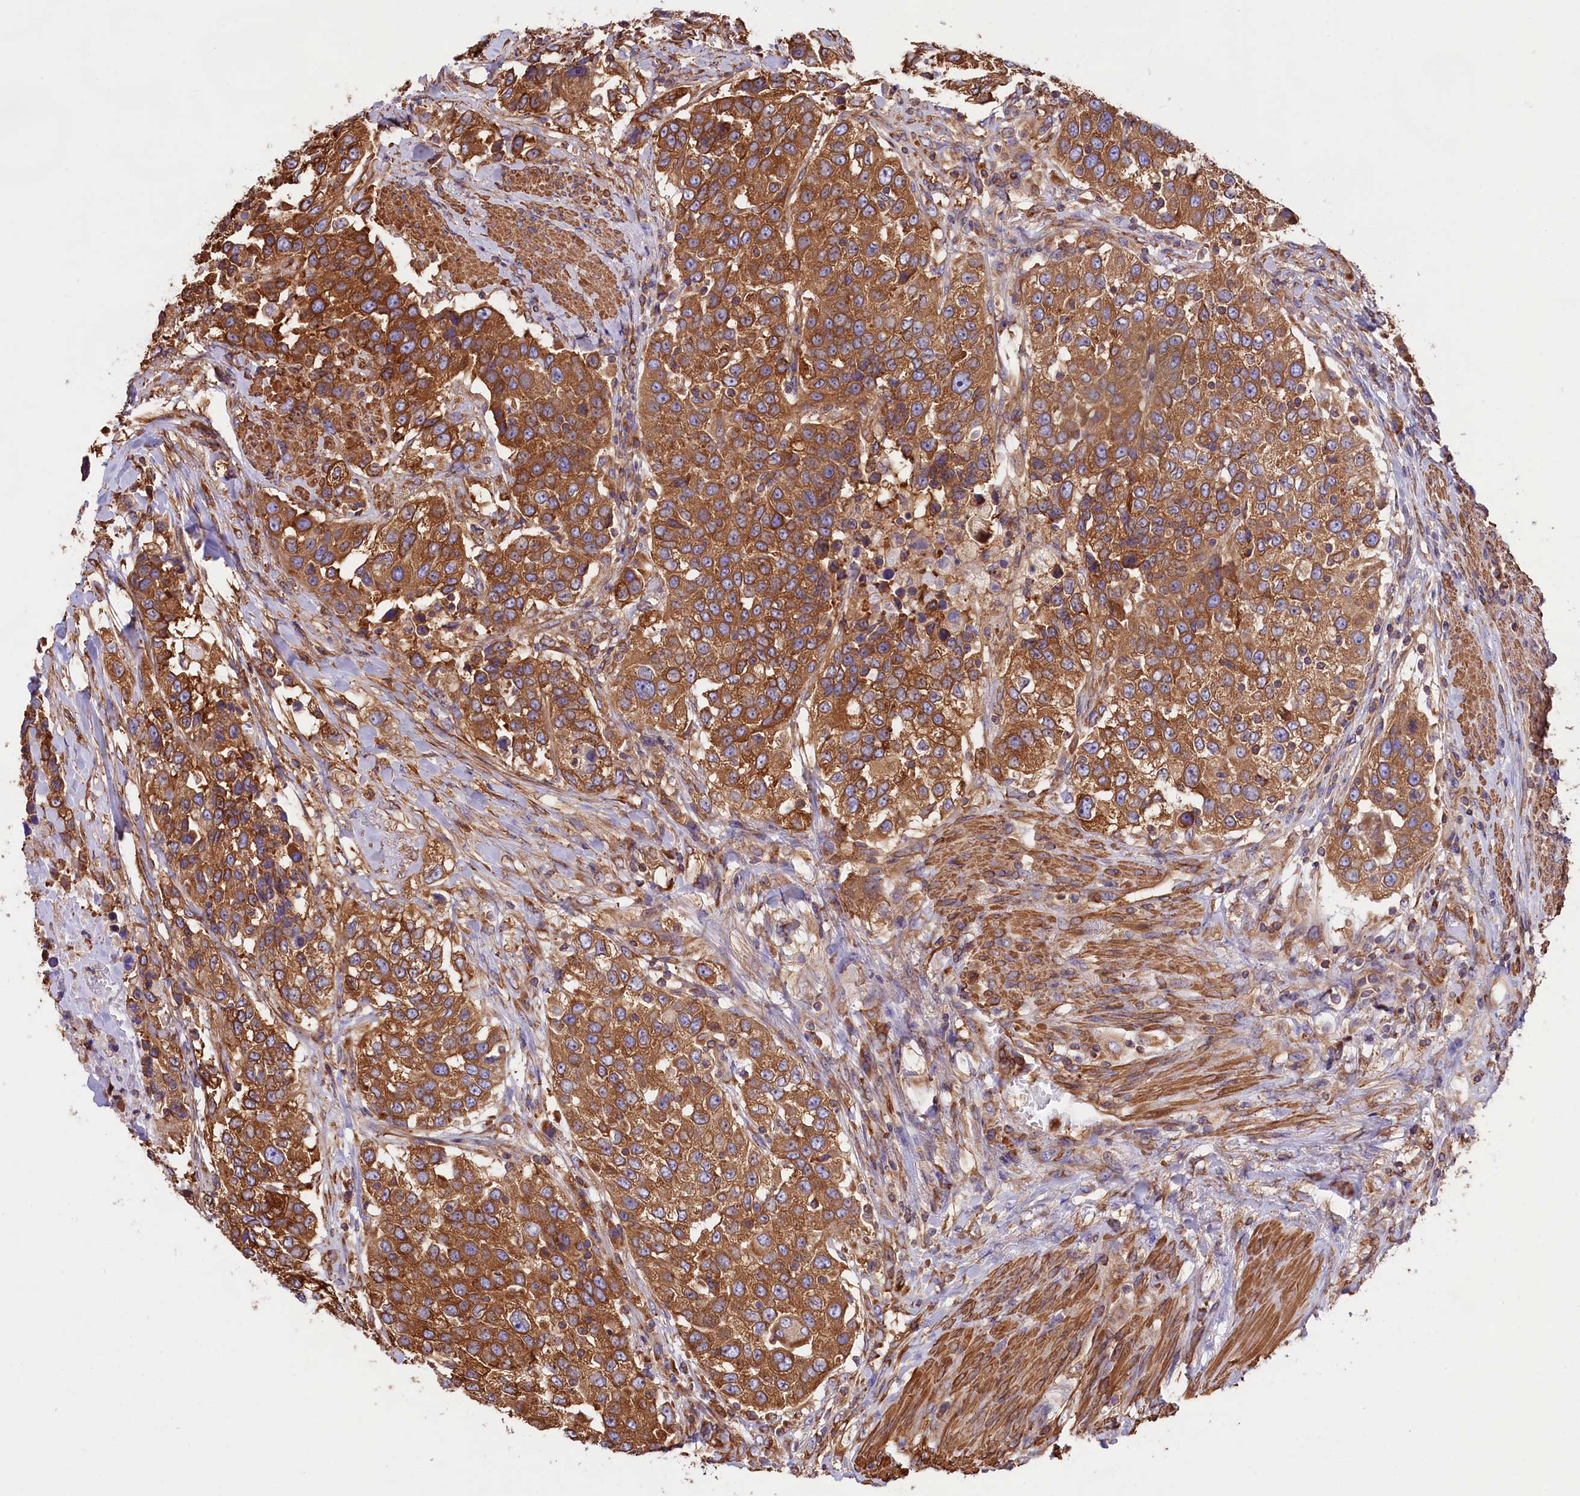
{"staining": {"intensity": "strong", "quantity": ">75%", "location": "cytoplasmic/membranous"}, "tissue": "urothelial cancer", "cell_type": "Tumor cells", "image_type": "cancer", "snomed": [{"axis": "morphology", "description": "Urothelial carcinoma, High grade"}, {"axis": "topography", "description": "Urinary bladder"}], "caption": "IHC image of neoplastic tissue: urothelial cancer stained using immunohistochemistry (IHC) exhibits high levels of strong protein expression localized specifically in the cytoplasmic/membranous of tumor cells, appearing as a cytoplasmic/membranous brown color.", "gene": "GYS1", "patient": {"sex": "female", "age": 80}}